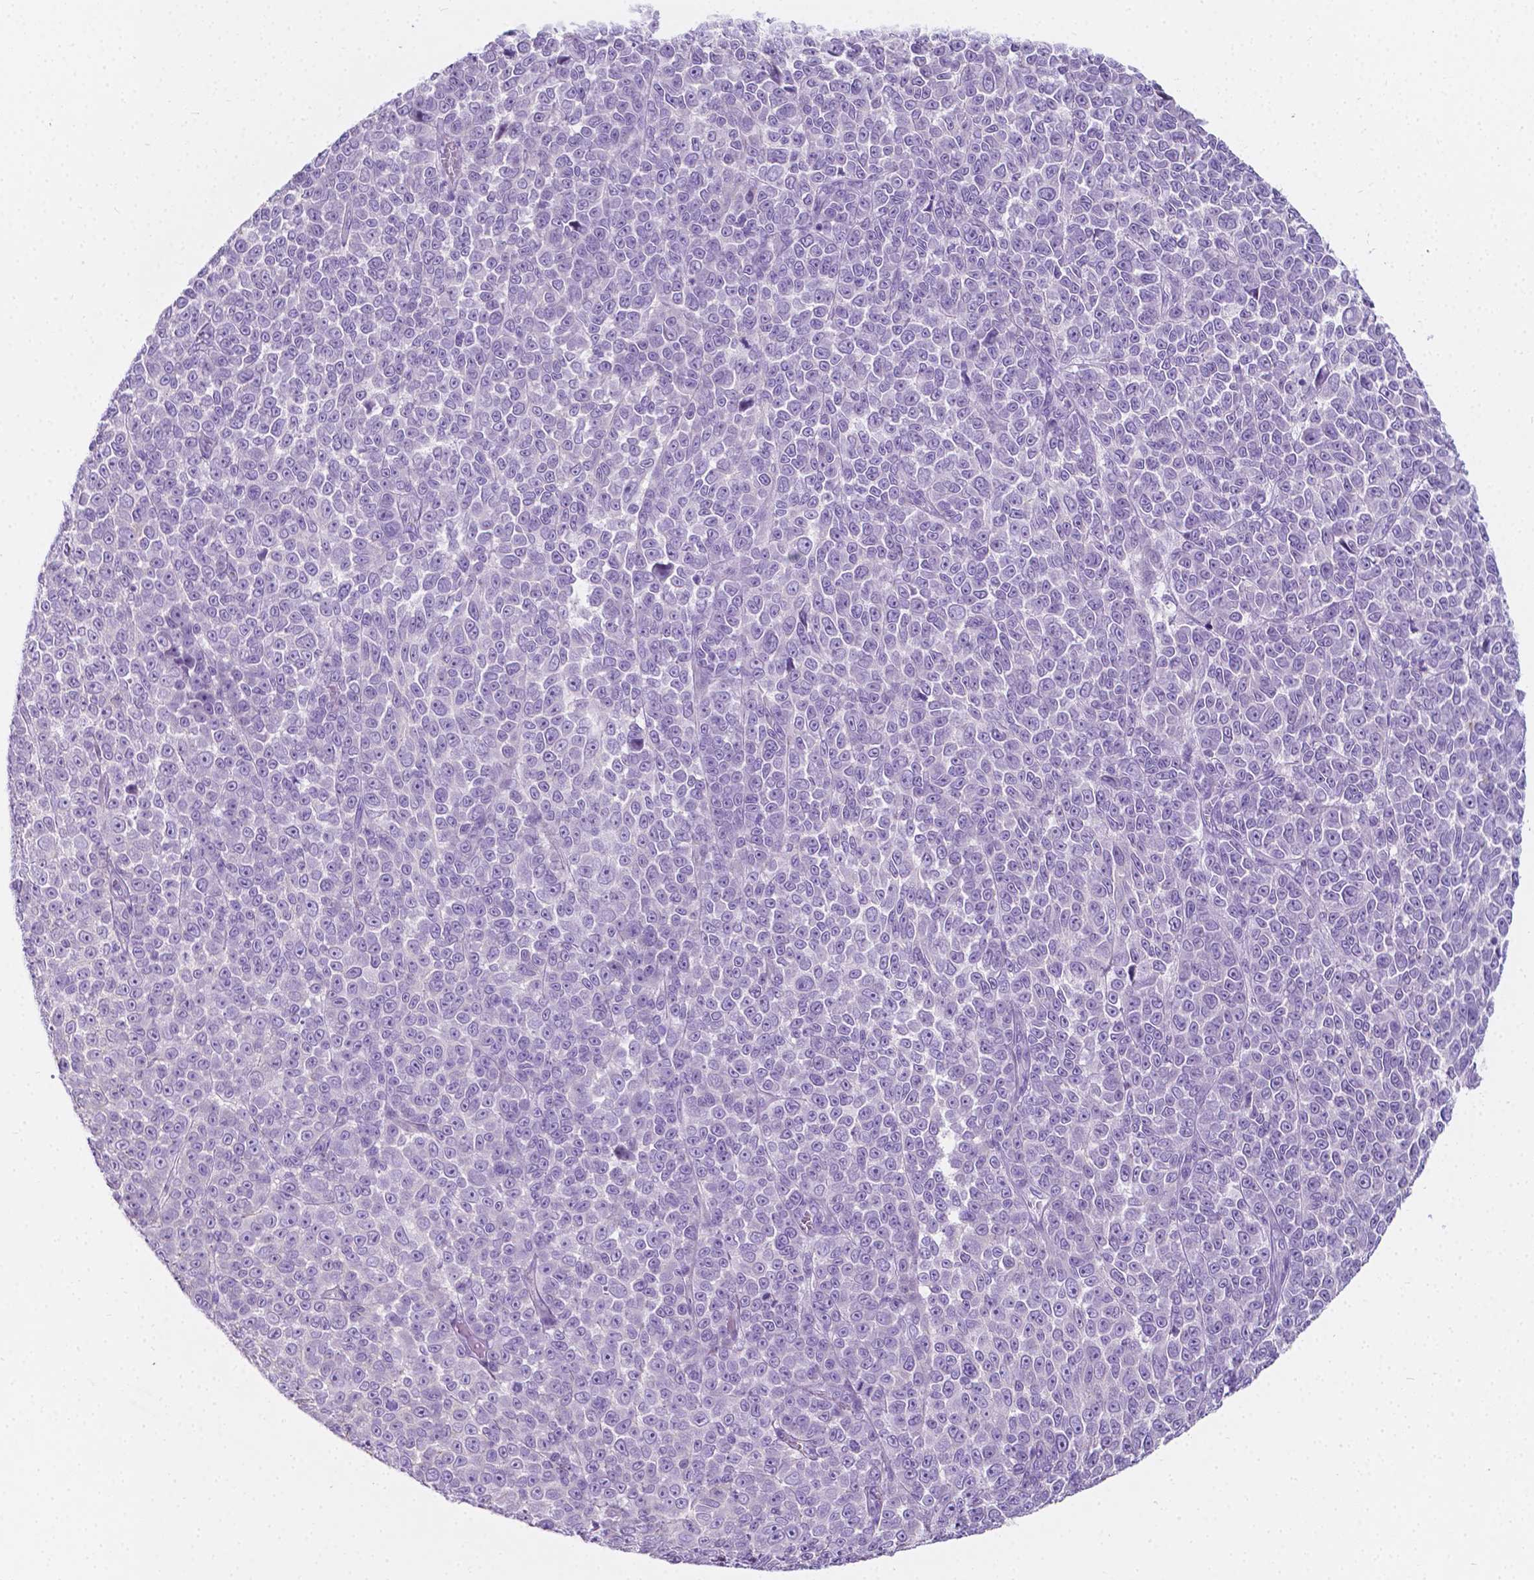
{"staining": {"intensity": "negative", "quantity": "none", "location": "none"}, "tissue": "melanoma", "cell_type": "Tumor cells", "image_type": "cancer", "snomed": [{"axis": "morphology", "description": "Malignant melanoma, NOS"}, {"axis": "topography", "description": "Skin"}], "caption": "DAB (3,3'-diaminobenzidine) immunohistochemical staining of human malignant melanoma shows no significant positivity in tumor cells.", "gene": "GNAO1", "patient": {"sex": "female", "age": 95}}